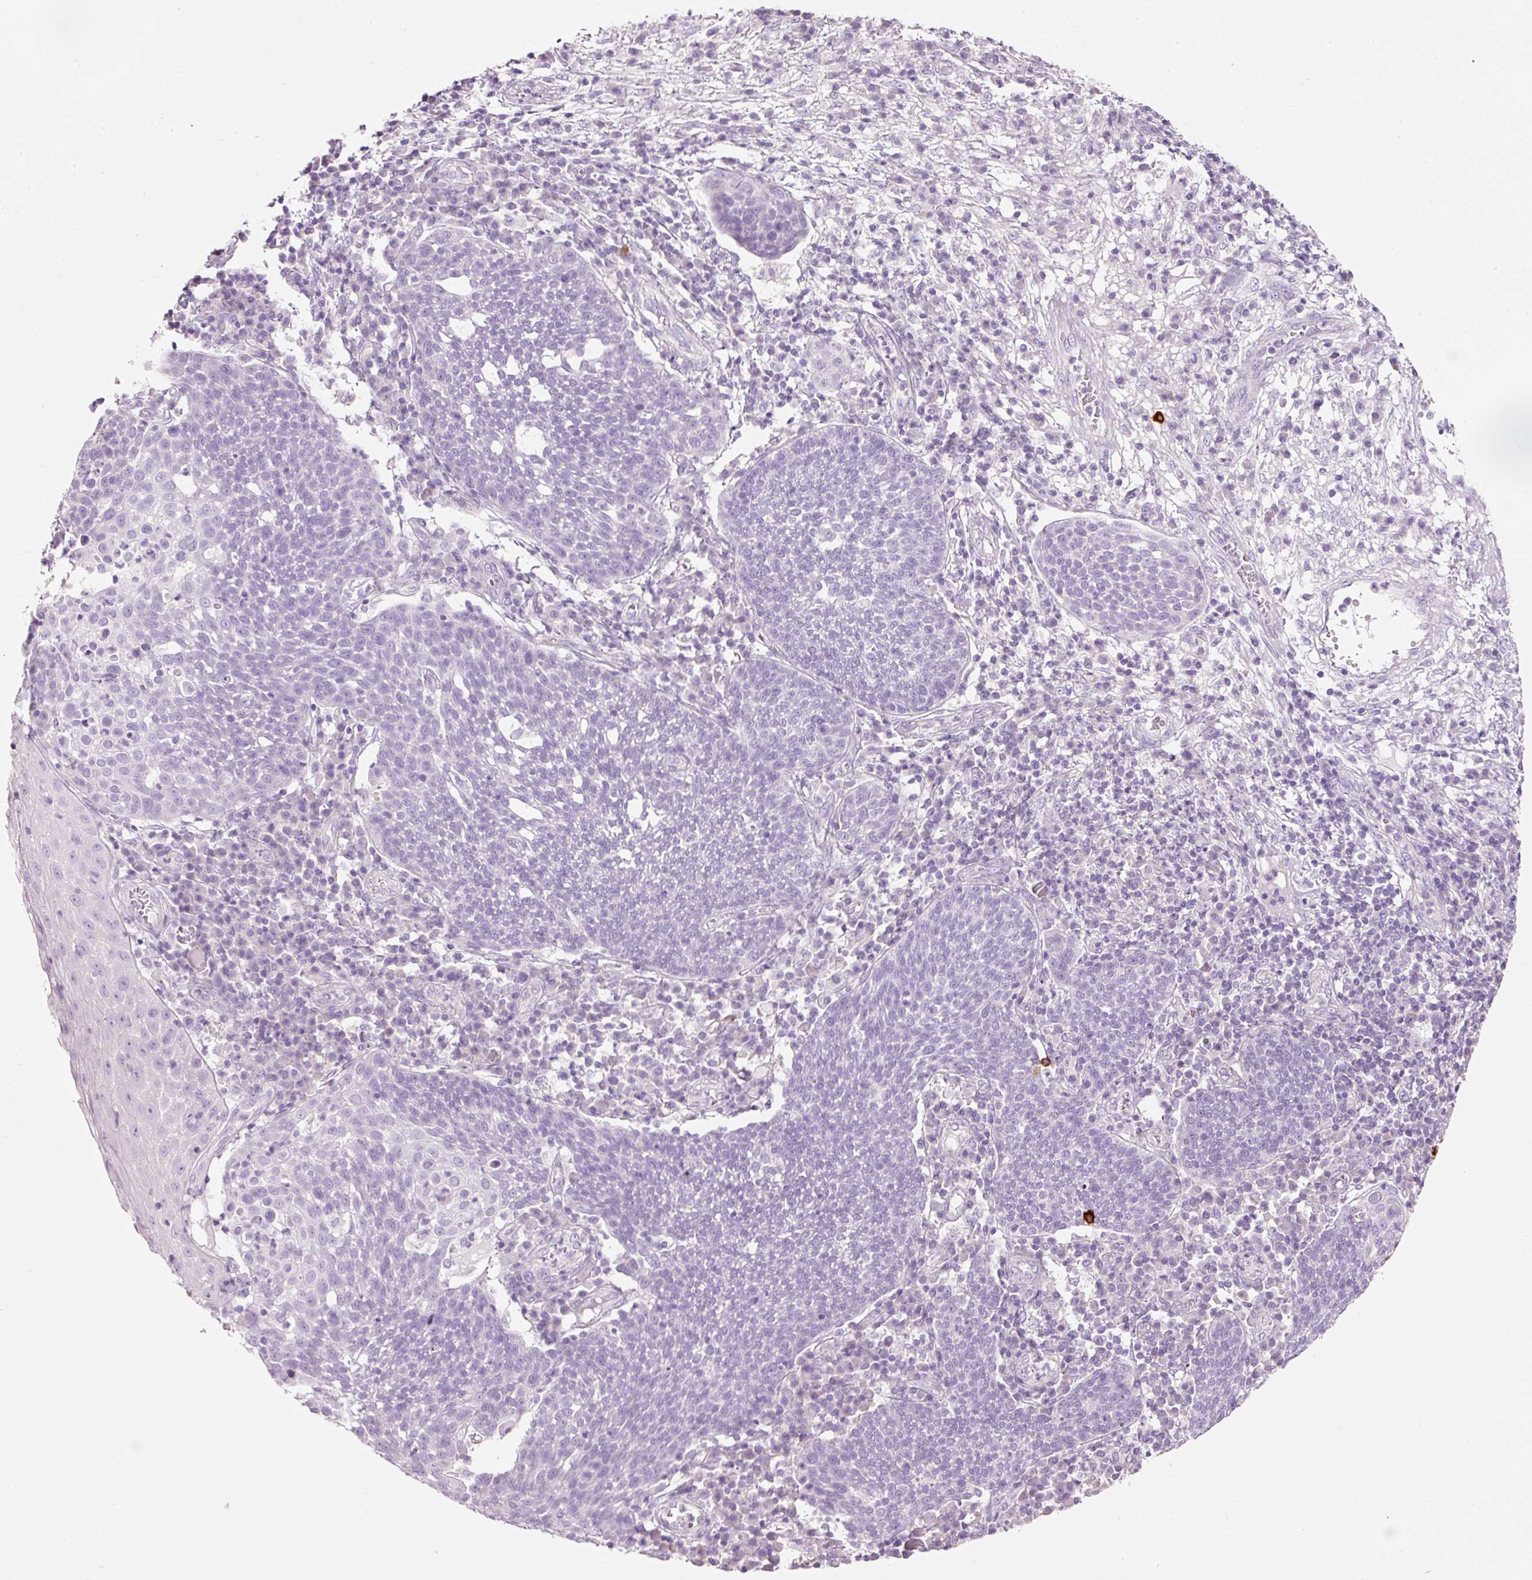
{"staining": {"intensity": "negative", "quantity": "none", "location": "none"}, "tissue": "cervical cancer", "cell_type": "Tumor cells", "image_type": "cancer", "snomed": [{"axis": "morphology", "description": "Squamous cell carcinoma, NOS"}, {"axis": "topography", "description": "Cervix"}], "caption": "This is an IHC image of cervical cancer (squamous cell carcinoma). There is no positivity in tumor cells.", "gene": "CMA1", "patient": {"sex": "female", "age": 34}}